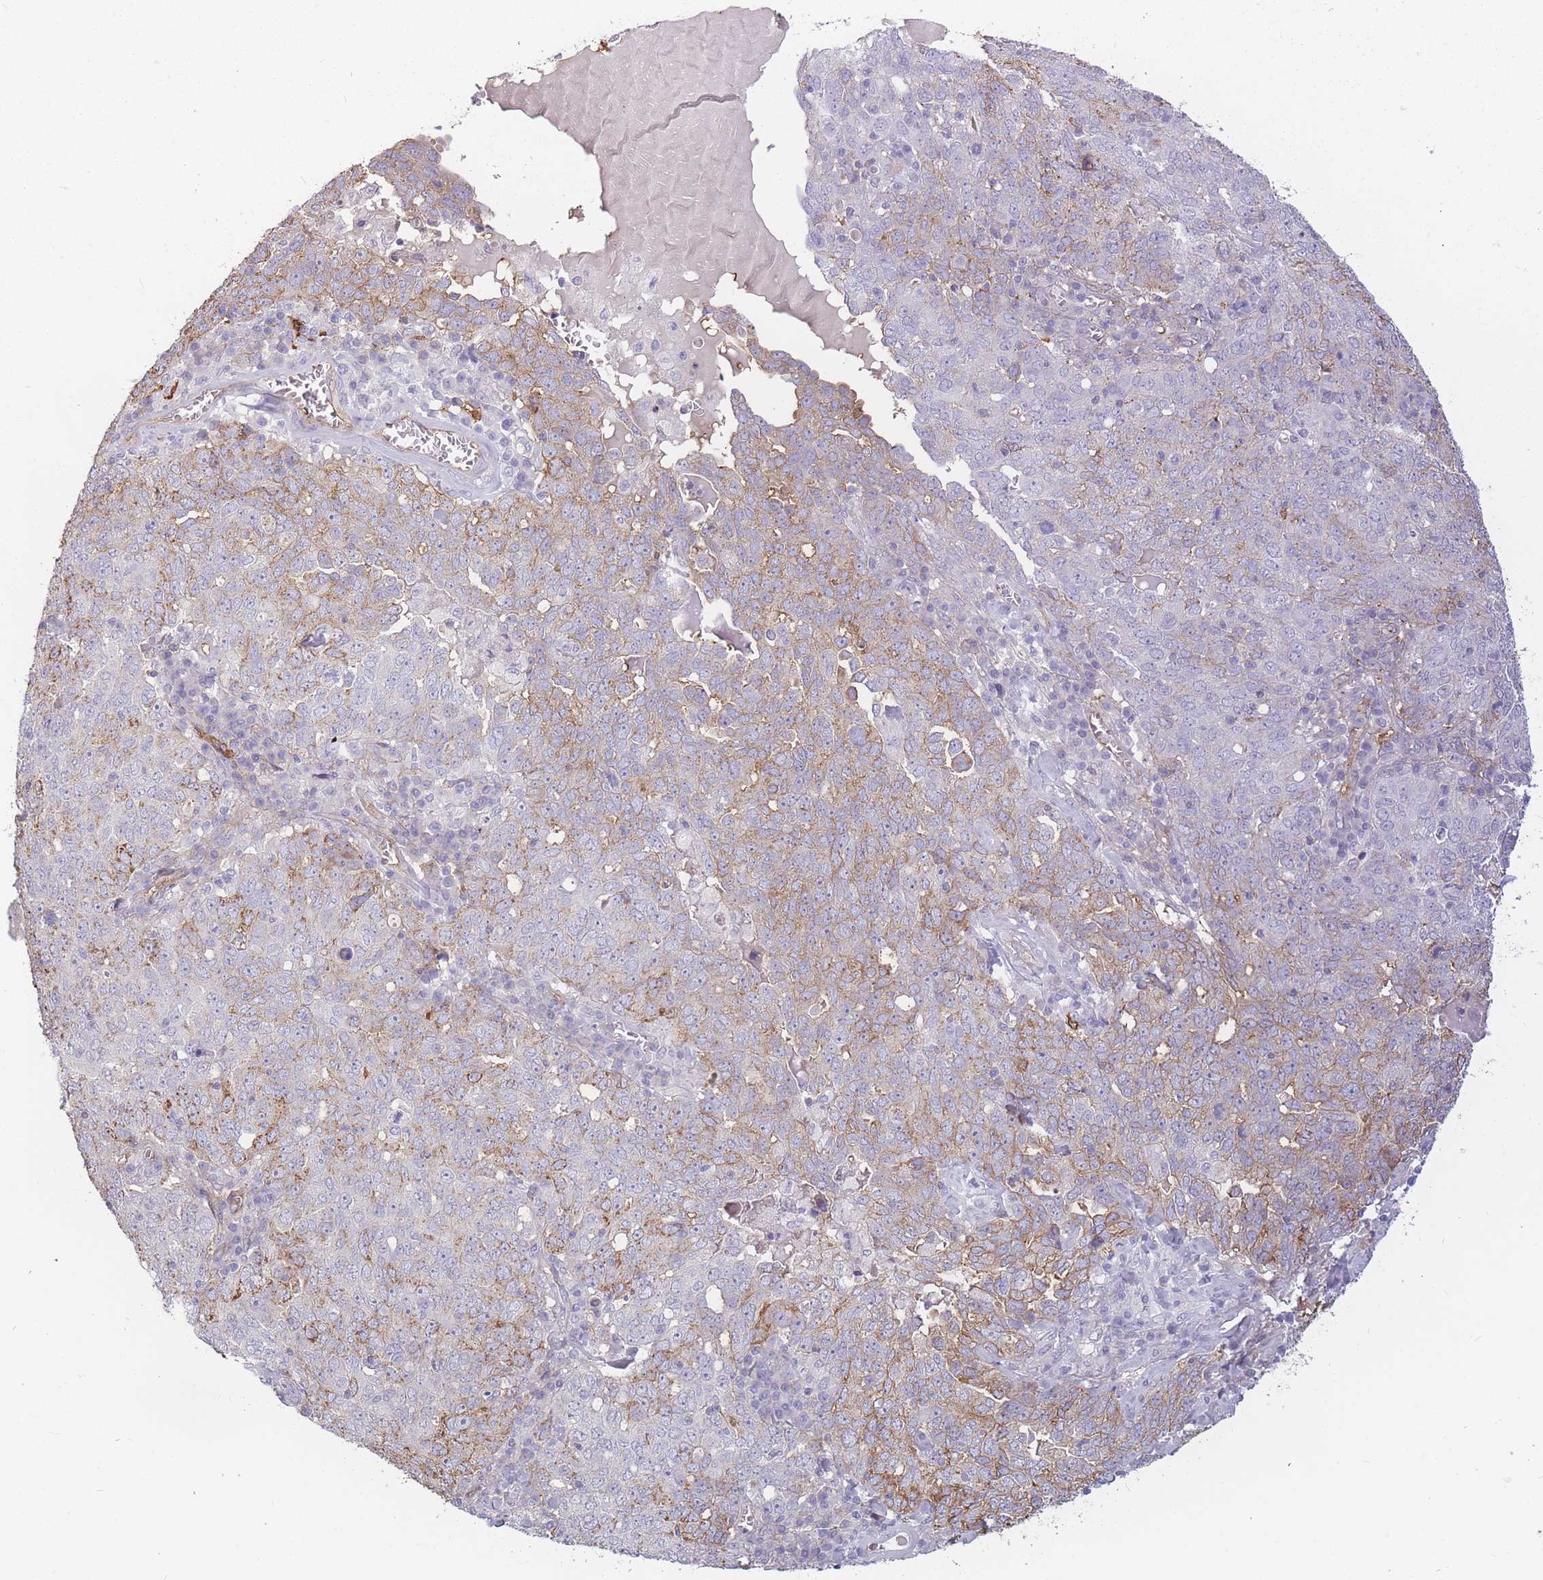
{"staining": {"intensity": "weak", "quantity": "25%-75%", "location": "cytoplasmic/membranous"}, "tissue": "ovarian cancer", "cell_type": "Tumor cells", "image_type": "cancer", "snomed": [{"axis": "morphology", "description": "Carcinoma, endometroid"}, {"axis": "topography", "description": "Ovary"}], "caption": "A micrograph of human ovarian cancer (endometroid carcinoma) stained for a protein shows weak cytoplasmic/membranous brown staining in tumor cells.", "gene": "GNA11", "patient": {"sex": "female", "age": 62}}